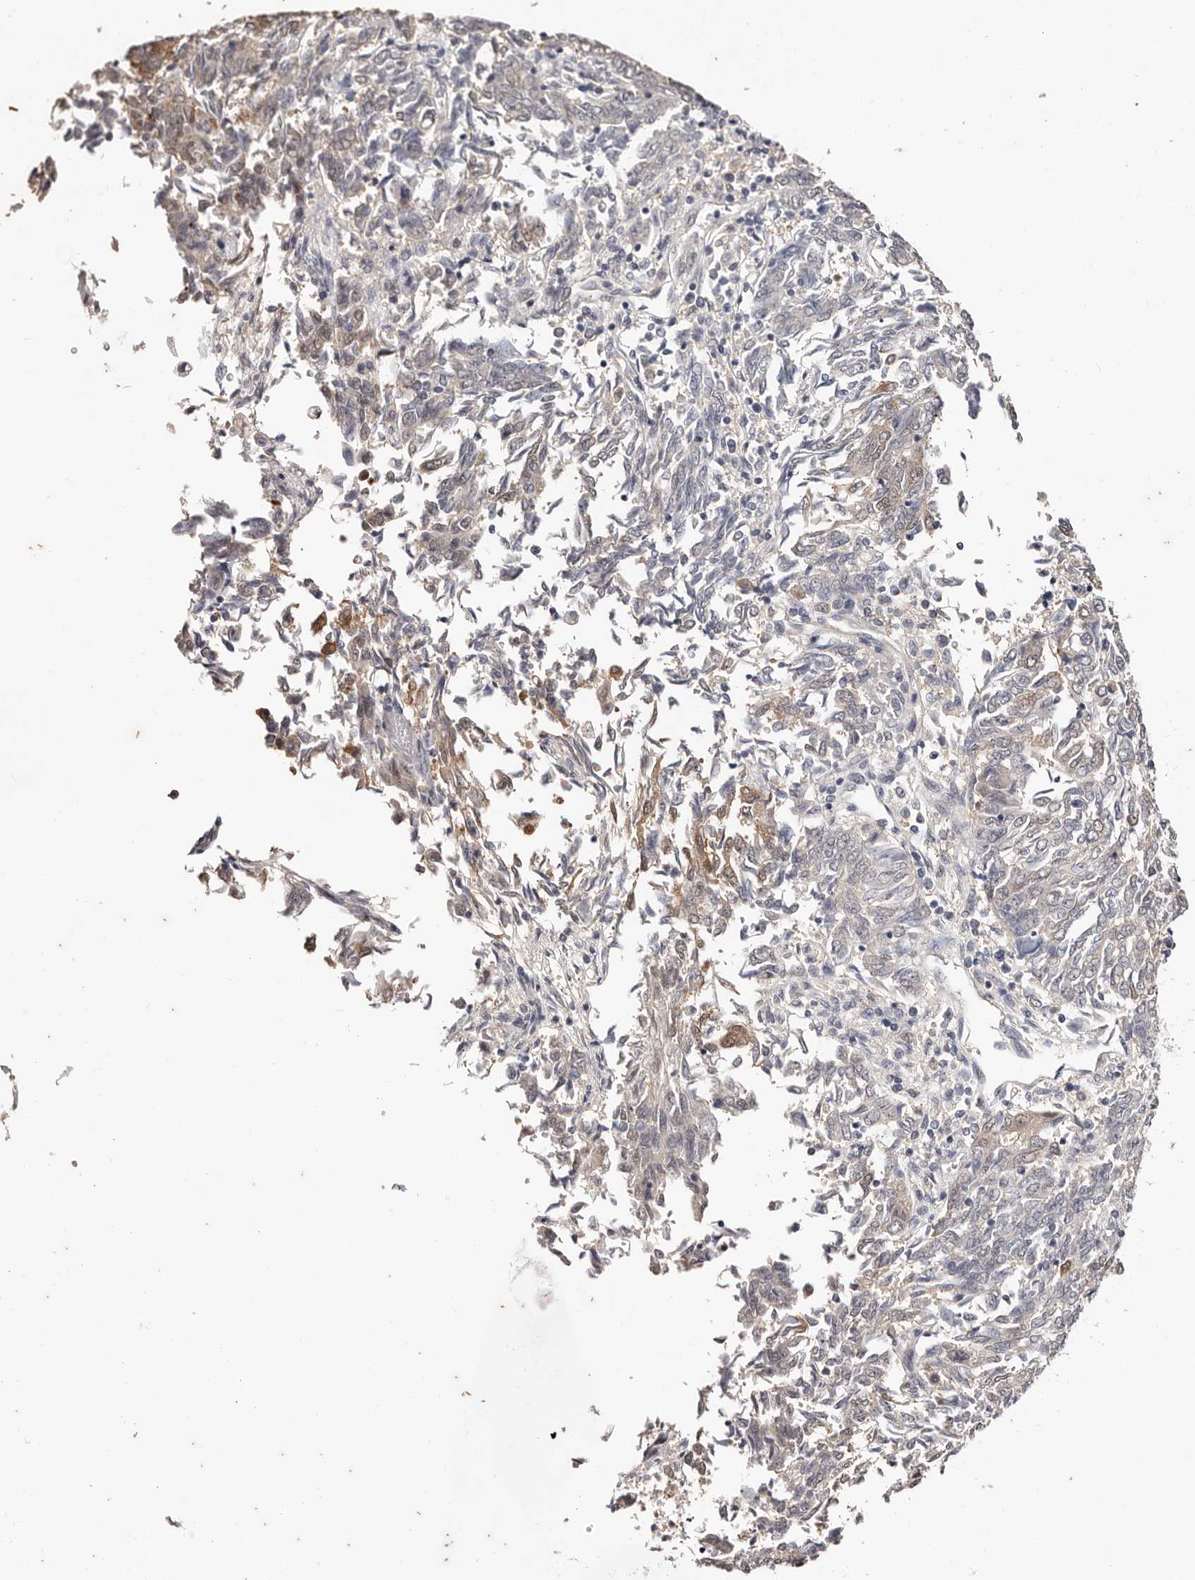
{"staining": {"intensity": "weak", "quantity": "<25%", "location": "cytoplasmic/membranous"}, "tissue": "endometrial cancer", "cell_type": "Tumor cells", "image_type": "cancer", "snomed": [{"axis": "morphology", "description": "Adenocarcinoma, NOS"}, {"axis": "topography", "description": "Endometrium"}], "caption": "There is no significant staining in tumor cells of adenocarcinoma (endometrial).", "gene": "TYW3", "patient": {"sex": "female", "age": 80}}